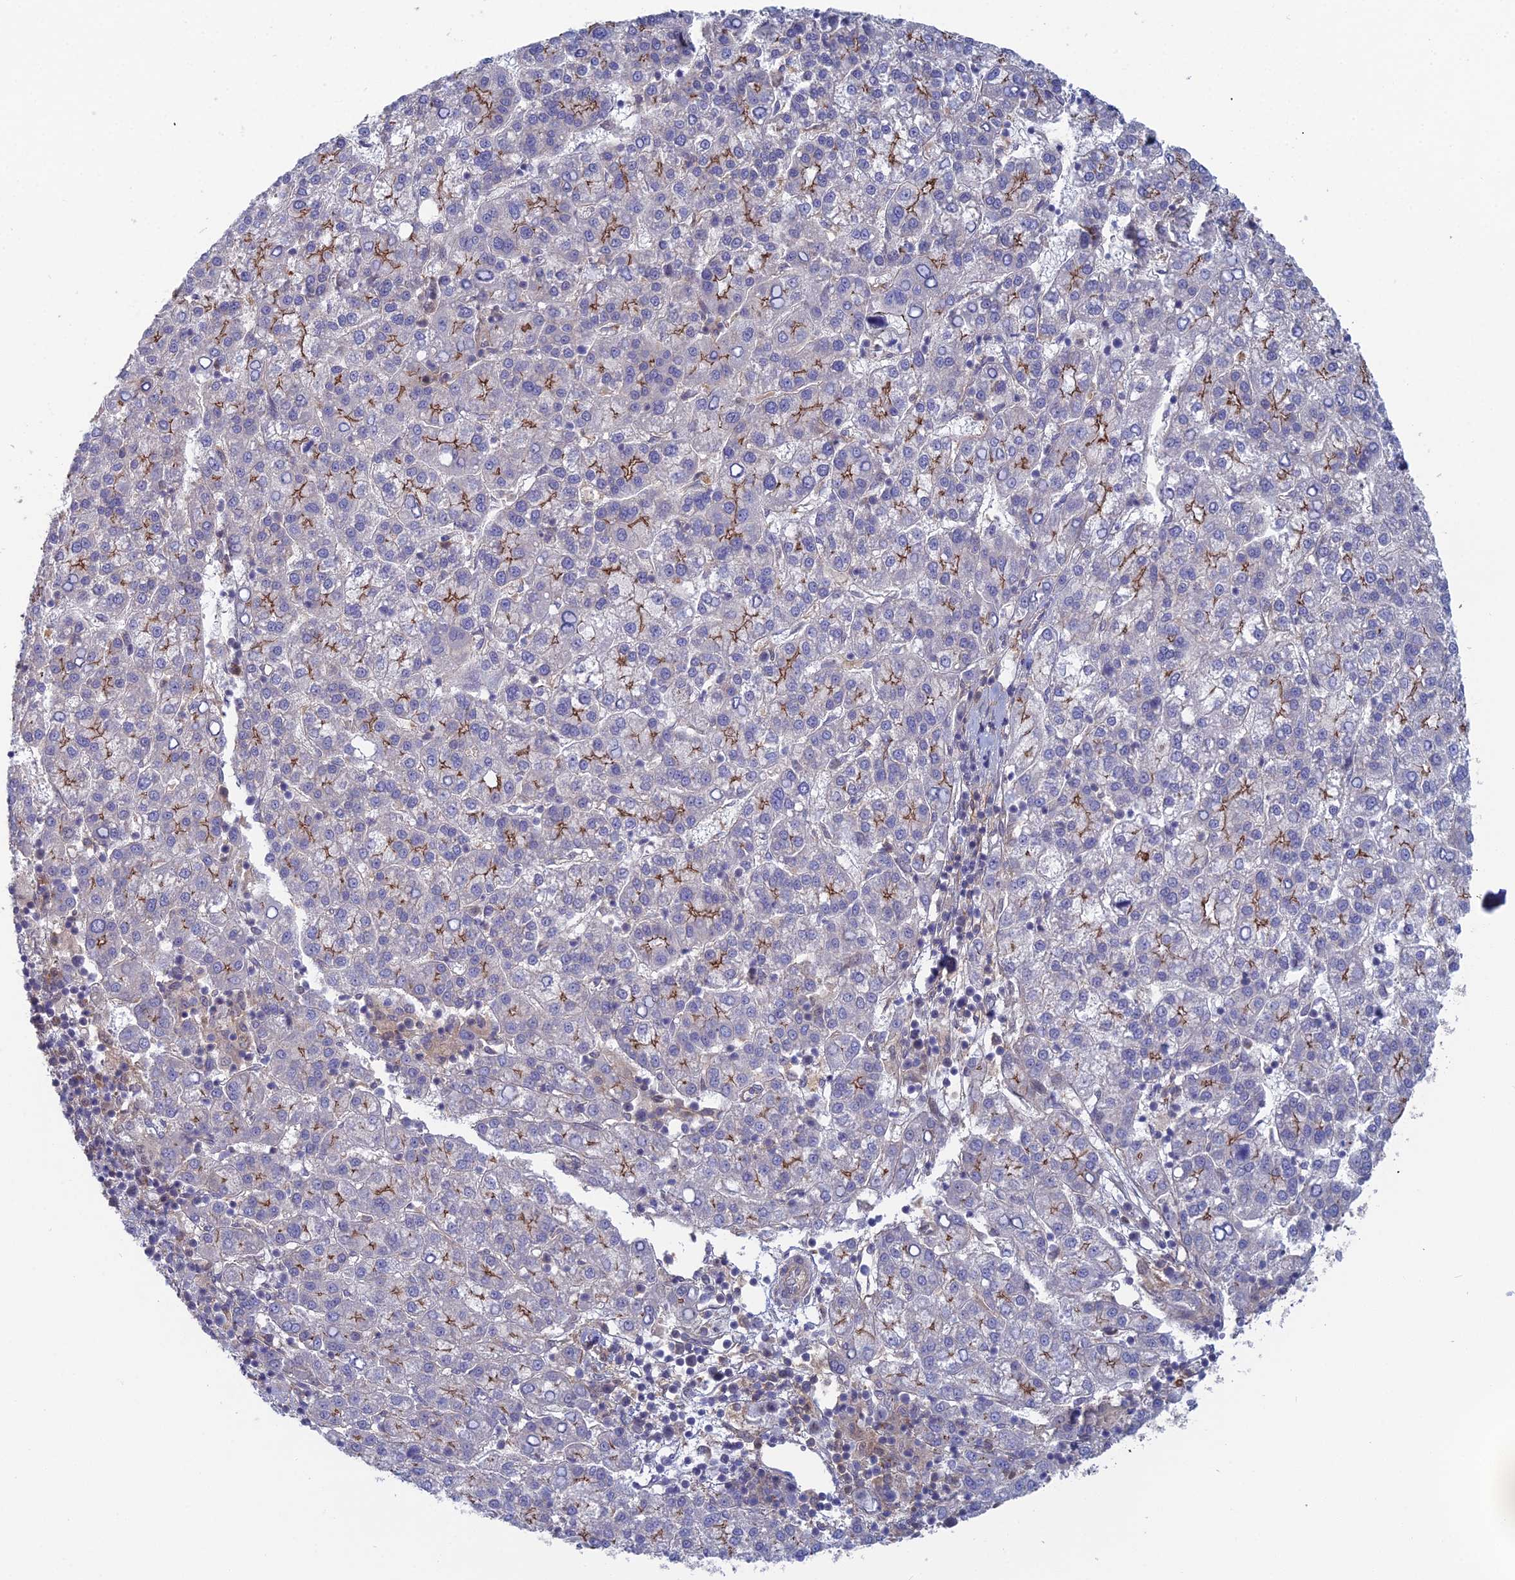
{"staining": {"intensity": "moderate", "quantity": "<25%", "location": "cytoplasmic/membranous"}, "tissue": "liver cancer", "cell_type": "Tumor cells", "image_type": "cancer", "snomed": [{"axis": "morphology", "description": "Carcinoma, Hepatocellular, NOS"}, {"axis": "topography", "description": "Liver"}], "caption": "An image showing moderate cytoplasmic/membranous positivity in approximately <25% of tumor cells in hepatocellular carcinoma (liver), as visualized by brown immunohistochemical staining.", "gene": "ABHD1", "patient": {"sex": "female", "age": 58}}